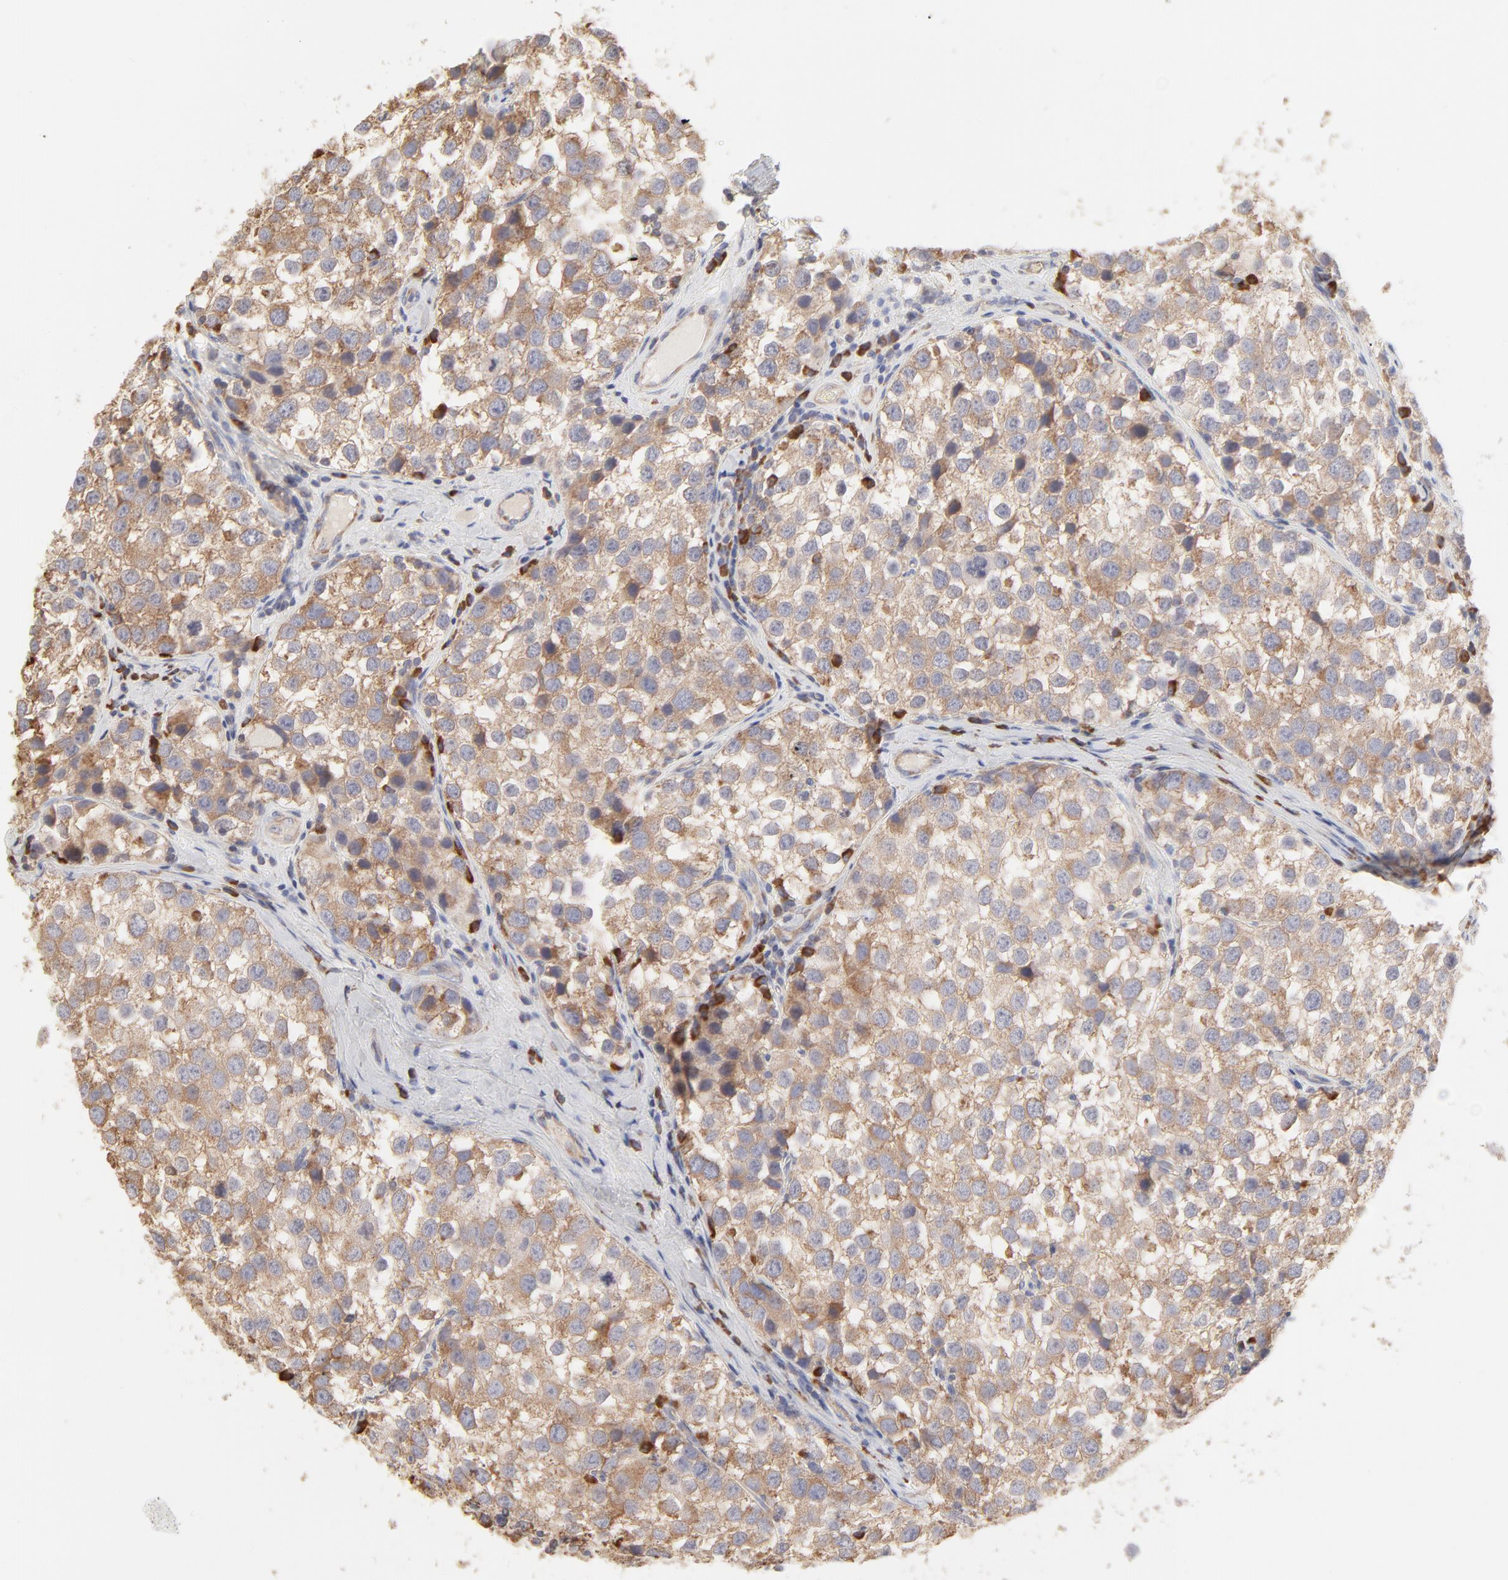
{"staining": {"intensity": "moderate", "quantity": ">75%", "location": "cytoplasmic/membranous"}, "tissue": "testis cancer", "cell_type": "Tumor cells", "image_type": "cancer", "snomed": [{"axis": "morphology", "description": "Seminoma, NOS"}, {"axis": "topography", "description": "Testis"}], "caption": "Protein staining shows moderate cytoplasmic/membranous positivity in approximately >75% of tumor cells in seminoma (testis).", "gene": "RPS21", "patient": {"sex": "male", "age": 39}}